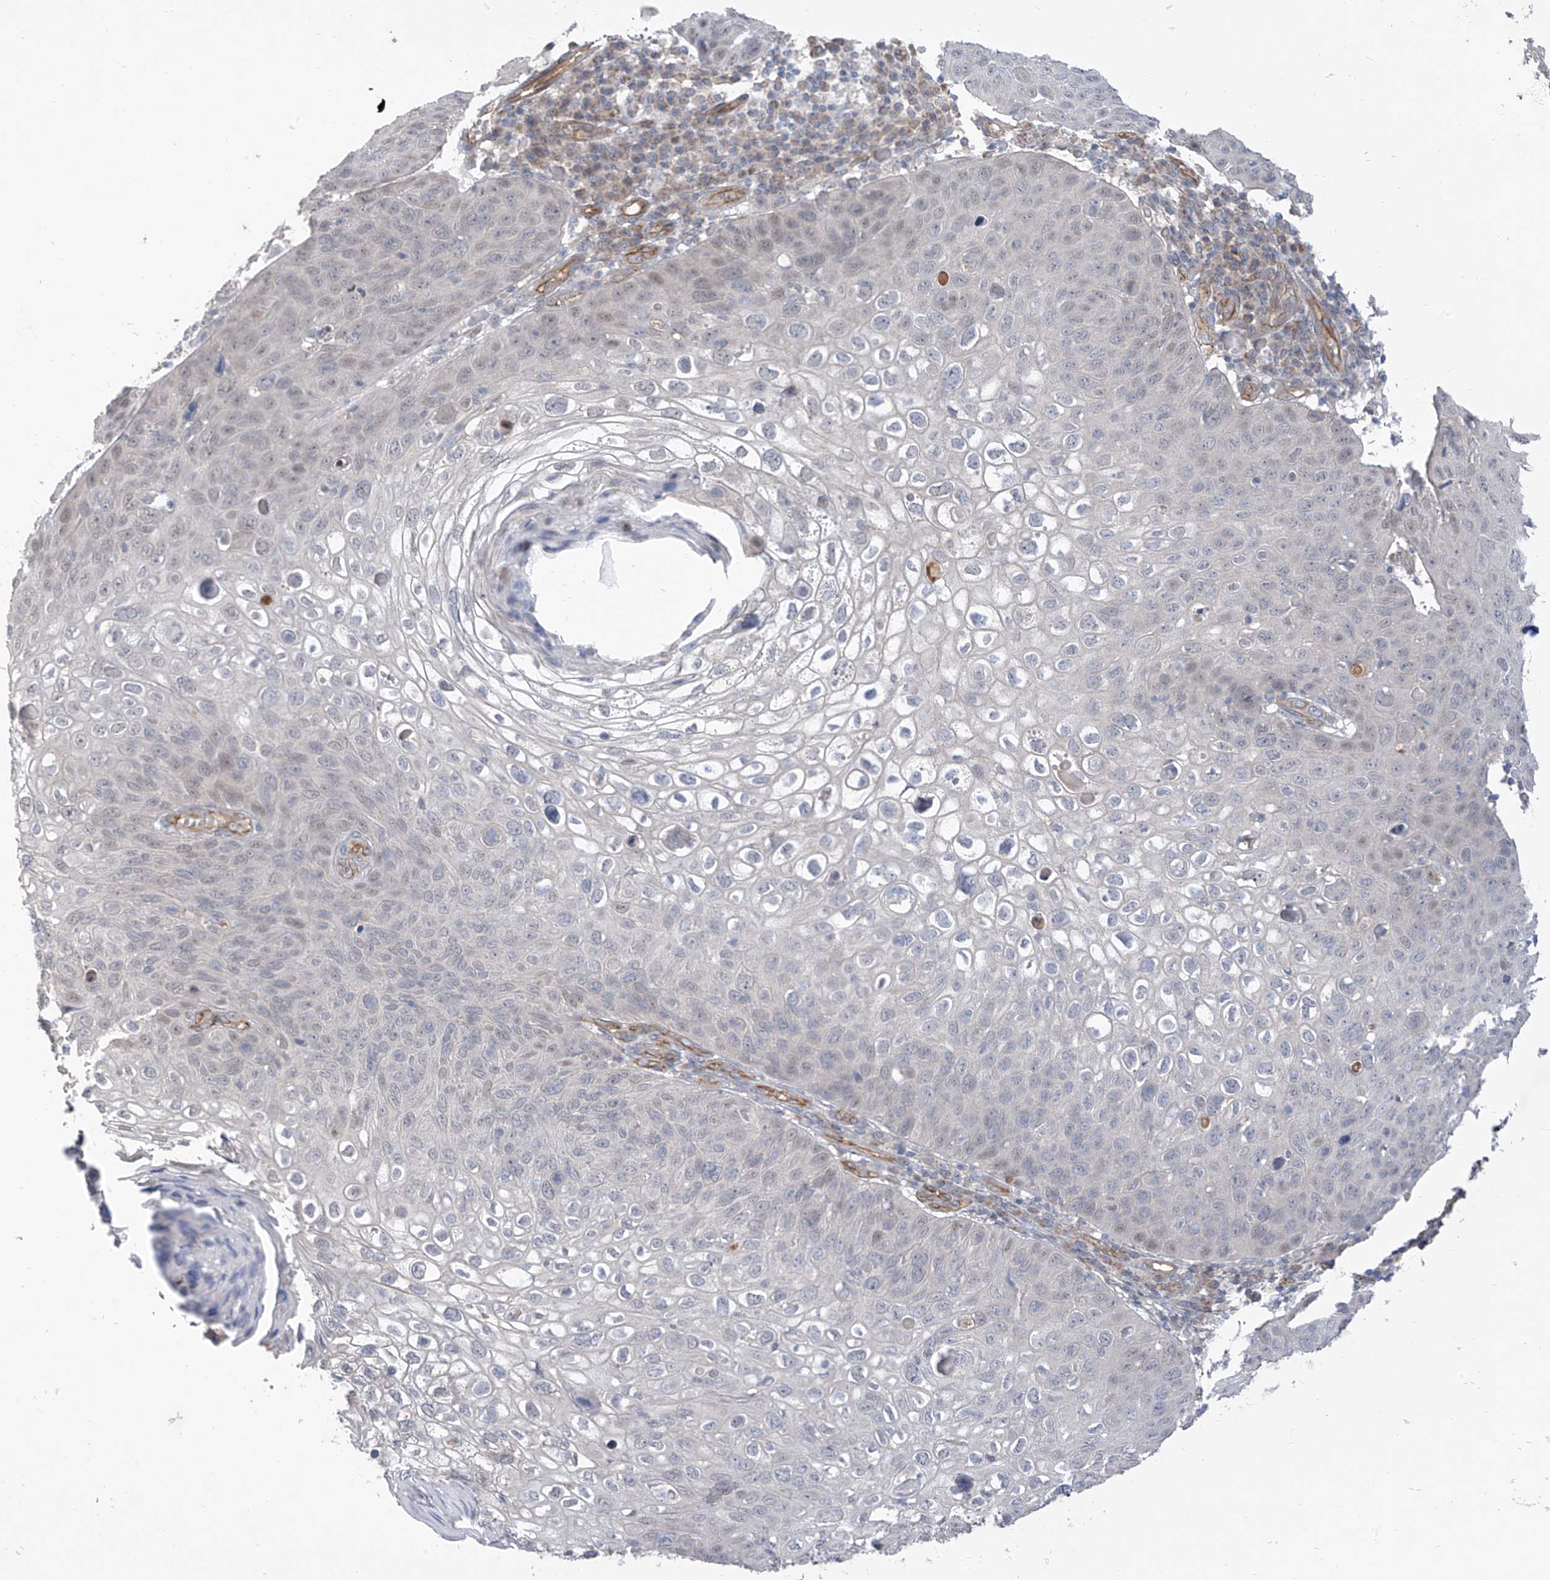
{"staining": {"intensity": "negative", "quantity": "none", "location": "none"}, "tissue": "skin cancer", "cell_type": "Tumor cells", "image_type": "cancer", "snomed": [{"axis": "morphology", "description": "Squamous cell carcinoma, NOS"}, {"axis": "topography", "description": "Skin"}], "caption": "The photomicrograph demonstrates no significant staining in tumor cells of skin cancer.", "gene": "EPHX4", "patient": {"sex": "female", "age": 90}}